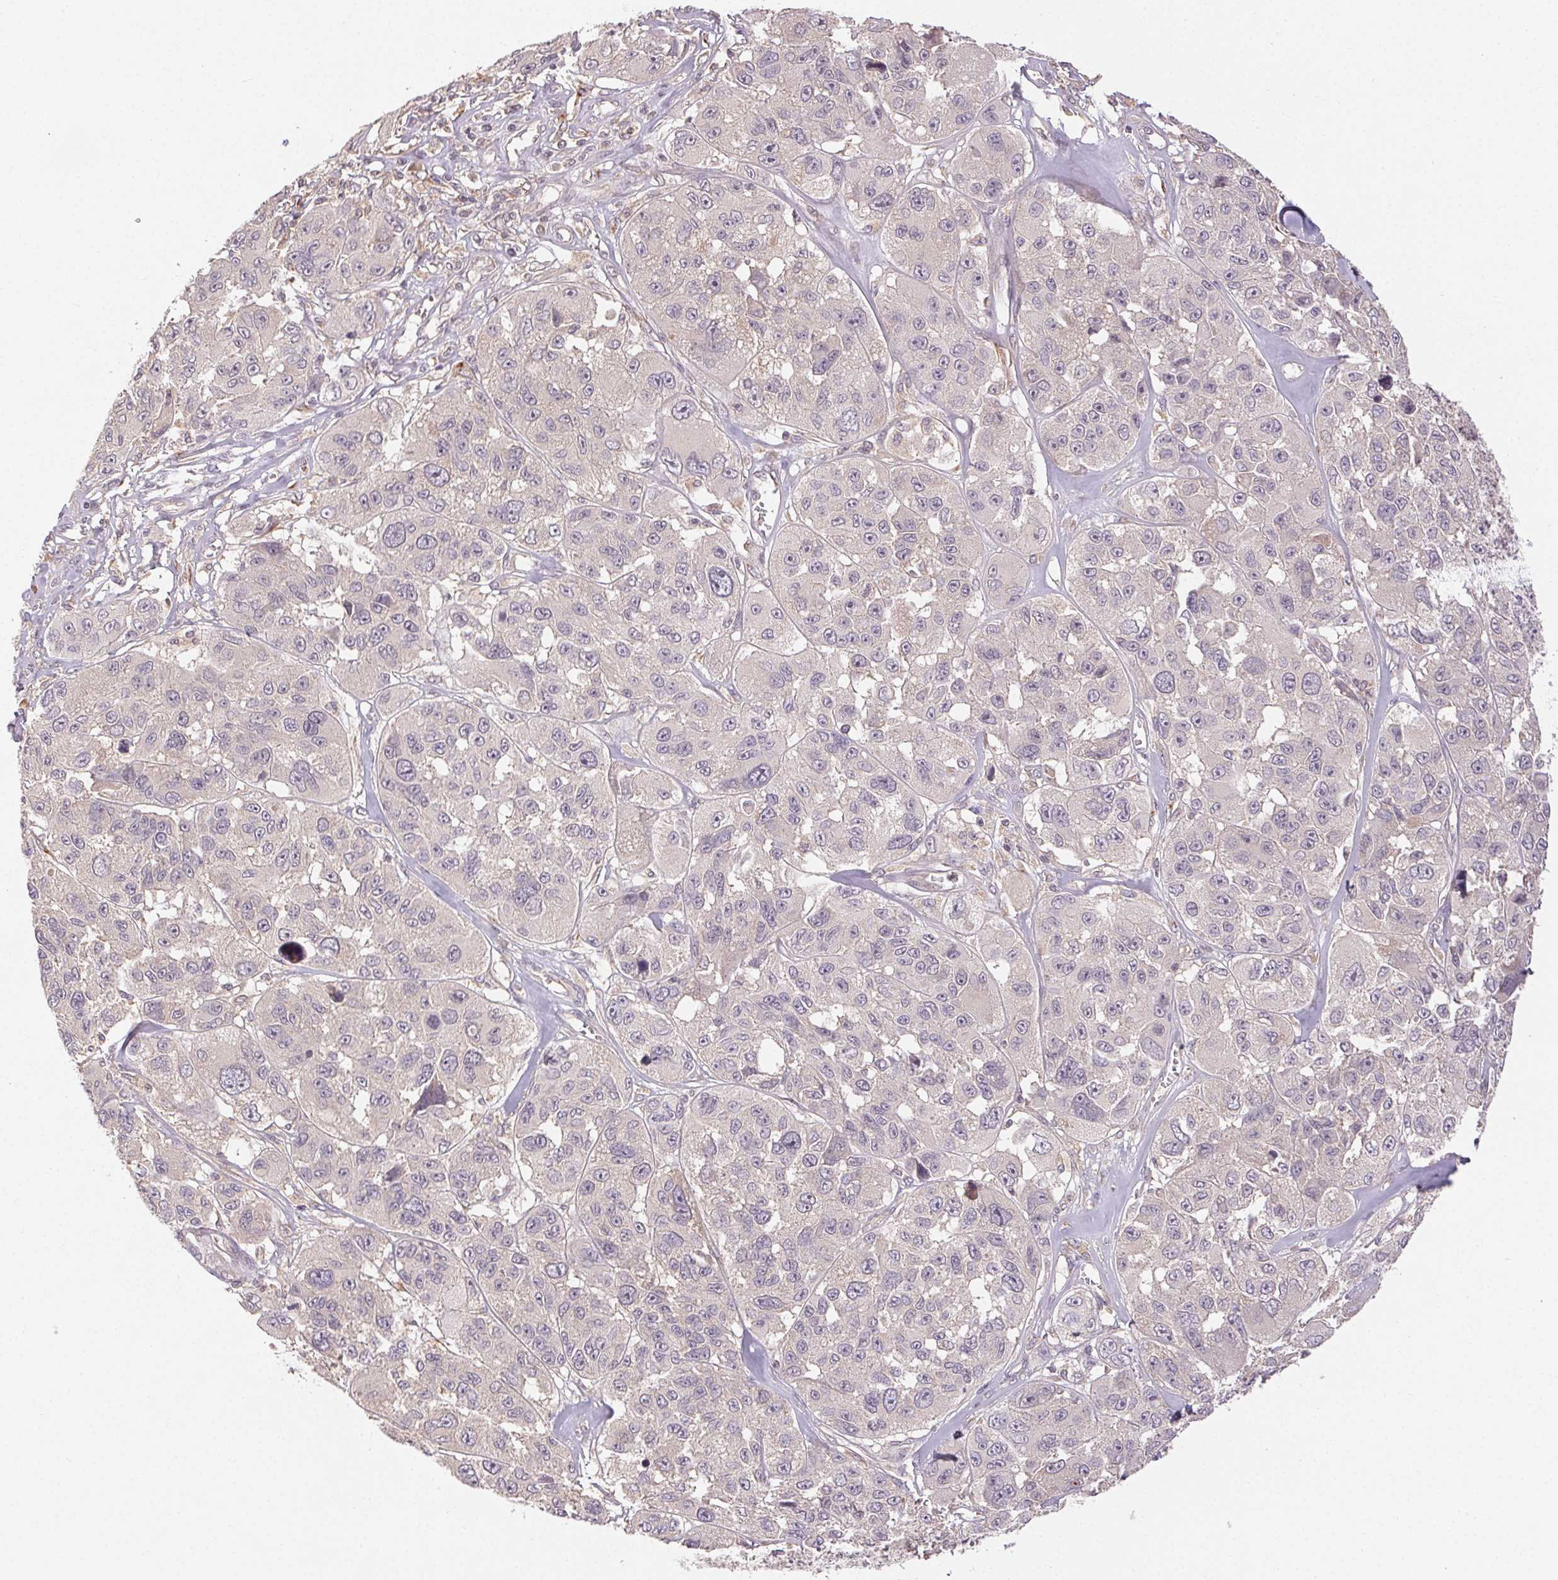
{"staining": {"intensity": "negative", "quantity": "none", "location": "none"}, "tissue": "melanoma", "cell_type": "Tumor cells", "image_type": "cancer", "snomed": [{"axis": "morphology", "description": "Malignant melanoma, NOS"}, {"axis": "topography", "description": "Skin"}], "caption": "There is no significant positivity in tumor cells of malignant melanoma. (IHC, brightfield microscopy, high magnification).", "gene": "MAPKAPK2", "patient": {"sex": "female", "age": 66}}